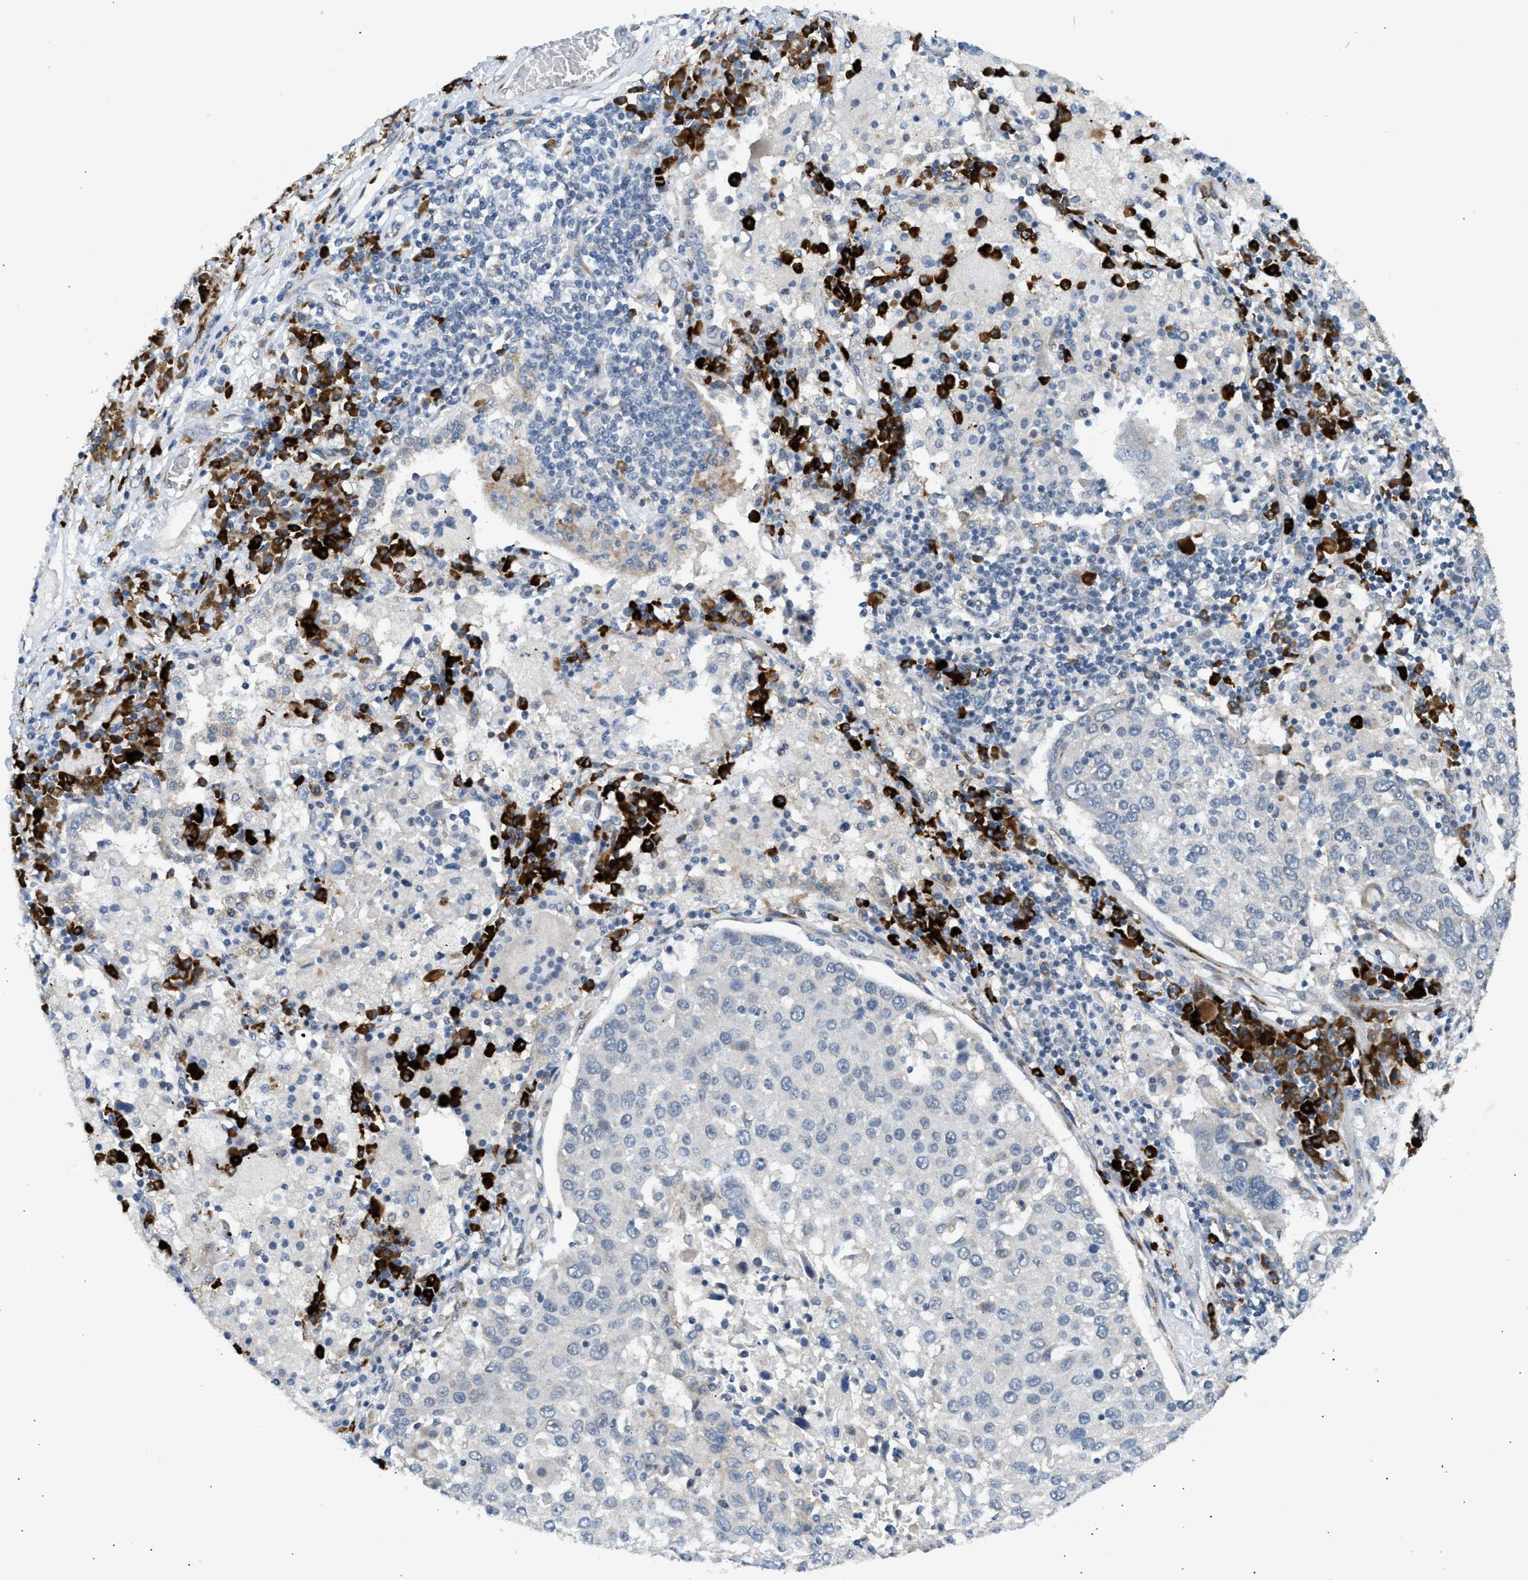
{"staining": {"intensity": "moderate", "quantity": "<25%", "location": "cytoplasmic/membranous"}, "tissue": "lung cancer", "cell_type": "Tumor cells", "image_type": "cancer", "snomed": [{"axis": "morphology", "description": "Squamous cell carcinoma, NOS"}, {"axis": "topography", "description": "Lung"}], "caption": "Lung cancer stained for a protein shows moderate cytoplasmic/membranous positivity in tumor cells. Using DAB (brown) and hematoxylin (blue) stains, captured at high magnification using brightfield microscopy.", "gene": "KCNC2", "patient": {"sex": "male", "age": 65}}